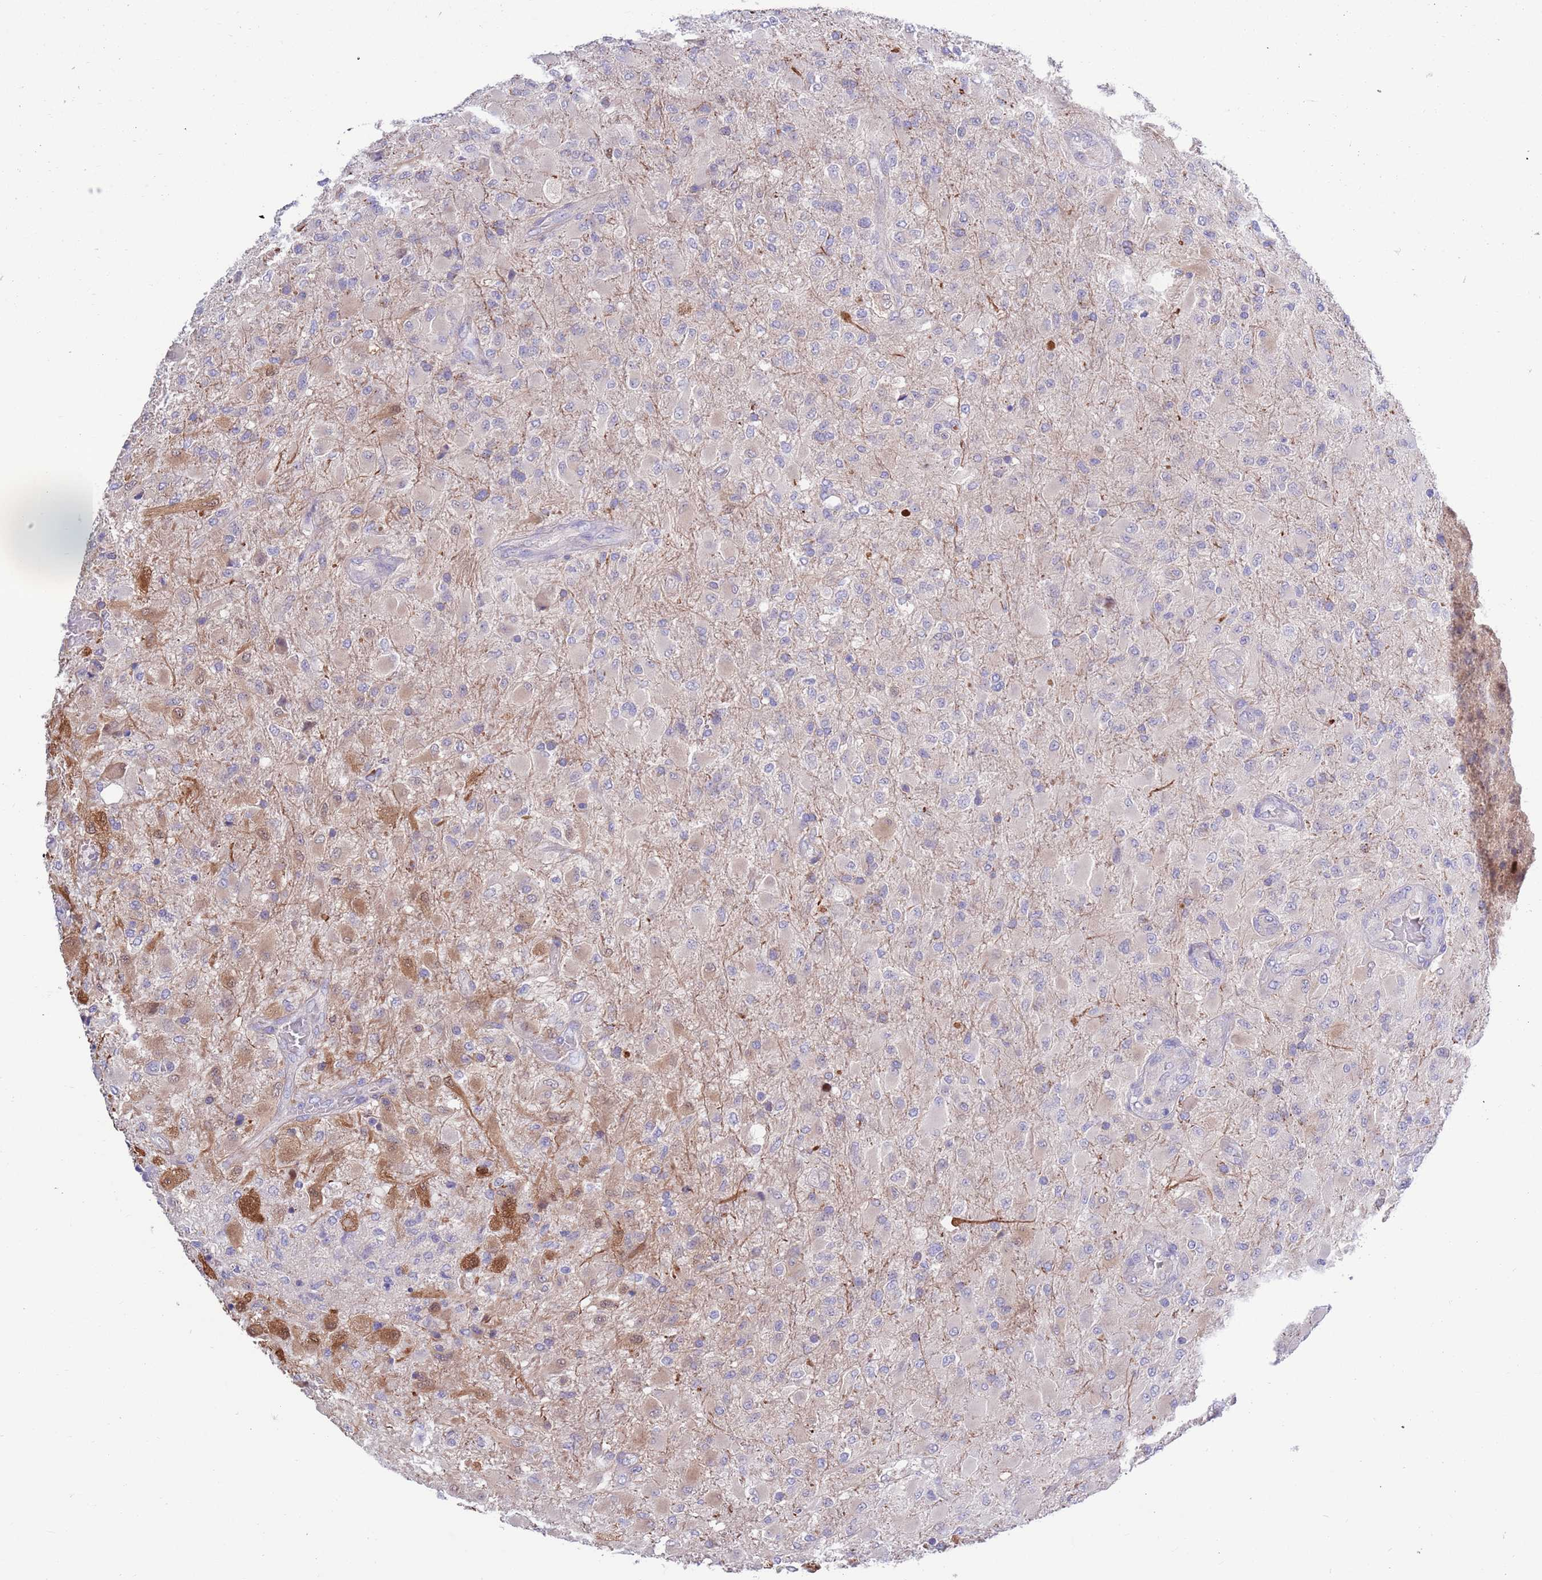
{"staining": {"intensity": "moderate", "quantity": "<25%", "location": "cytoplasmic/membranous"}, "tissue": "glioma", "cell_type": "Tumor cells", "image_type": "cancer", "snomed": [{"axis": "morphology", "description": "Glioma, malignant, Low grade"}, {"axis": "topography", "description": "Brain"}], "caption": "DAB (3,3'-diaminobenzidine) immunohistochemical staining of glioma exhibits moderate cytoplasmic/membranous protein positivity in about <25% of tumor cells.", "gene": "KLHL29", "patient": {"sex": "male", "age": 65}}